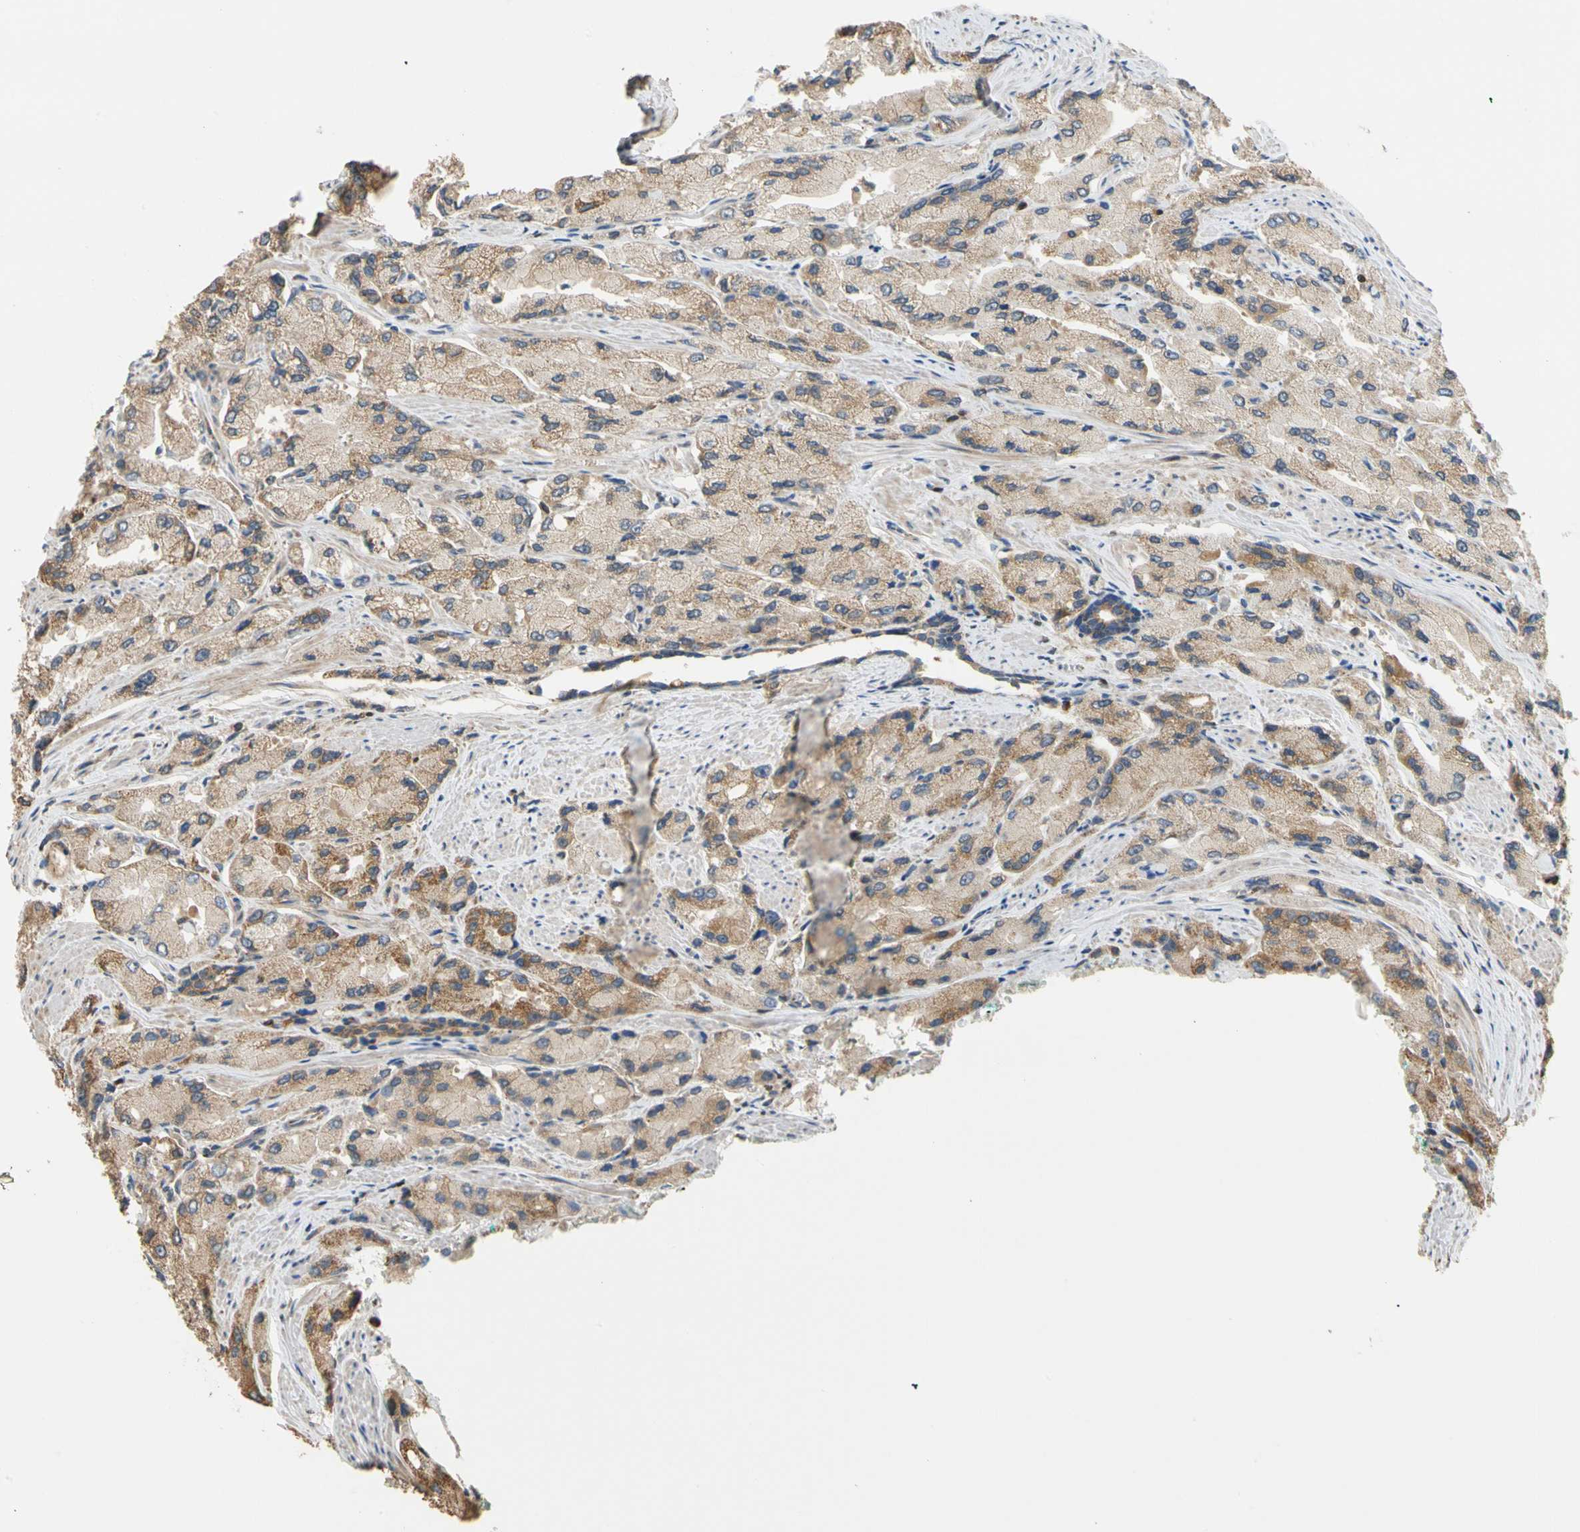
{"staining": {"intensity": "weak", "quantity": ">75%", "location": "cytoplasmic/membranous"}, "tissue": "prostate cancer", "cell_type": "Tumor cells", "image_type": "cancer", "snomed": [{"axis": "morphology", "description": "Adenocarcinoma, High grade"}, {"axis": "topography", "description": "Prostate"}], "caption": "Immunohistochemical staining of human adenocarcinoma (high-grade) (prostate) shows weak cytoplasmic/membranous protein expression in approximately >75% of tumor cells. The staining was performed using DAB (3,3'-diaminobenzidine) to visualize the protein expression in brown, while the nuclei were stained in blue with hematoxylin (Magnification: 20x).", "gene": "IP6K2", "patient": {"sex": "male", "age": 58}}